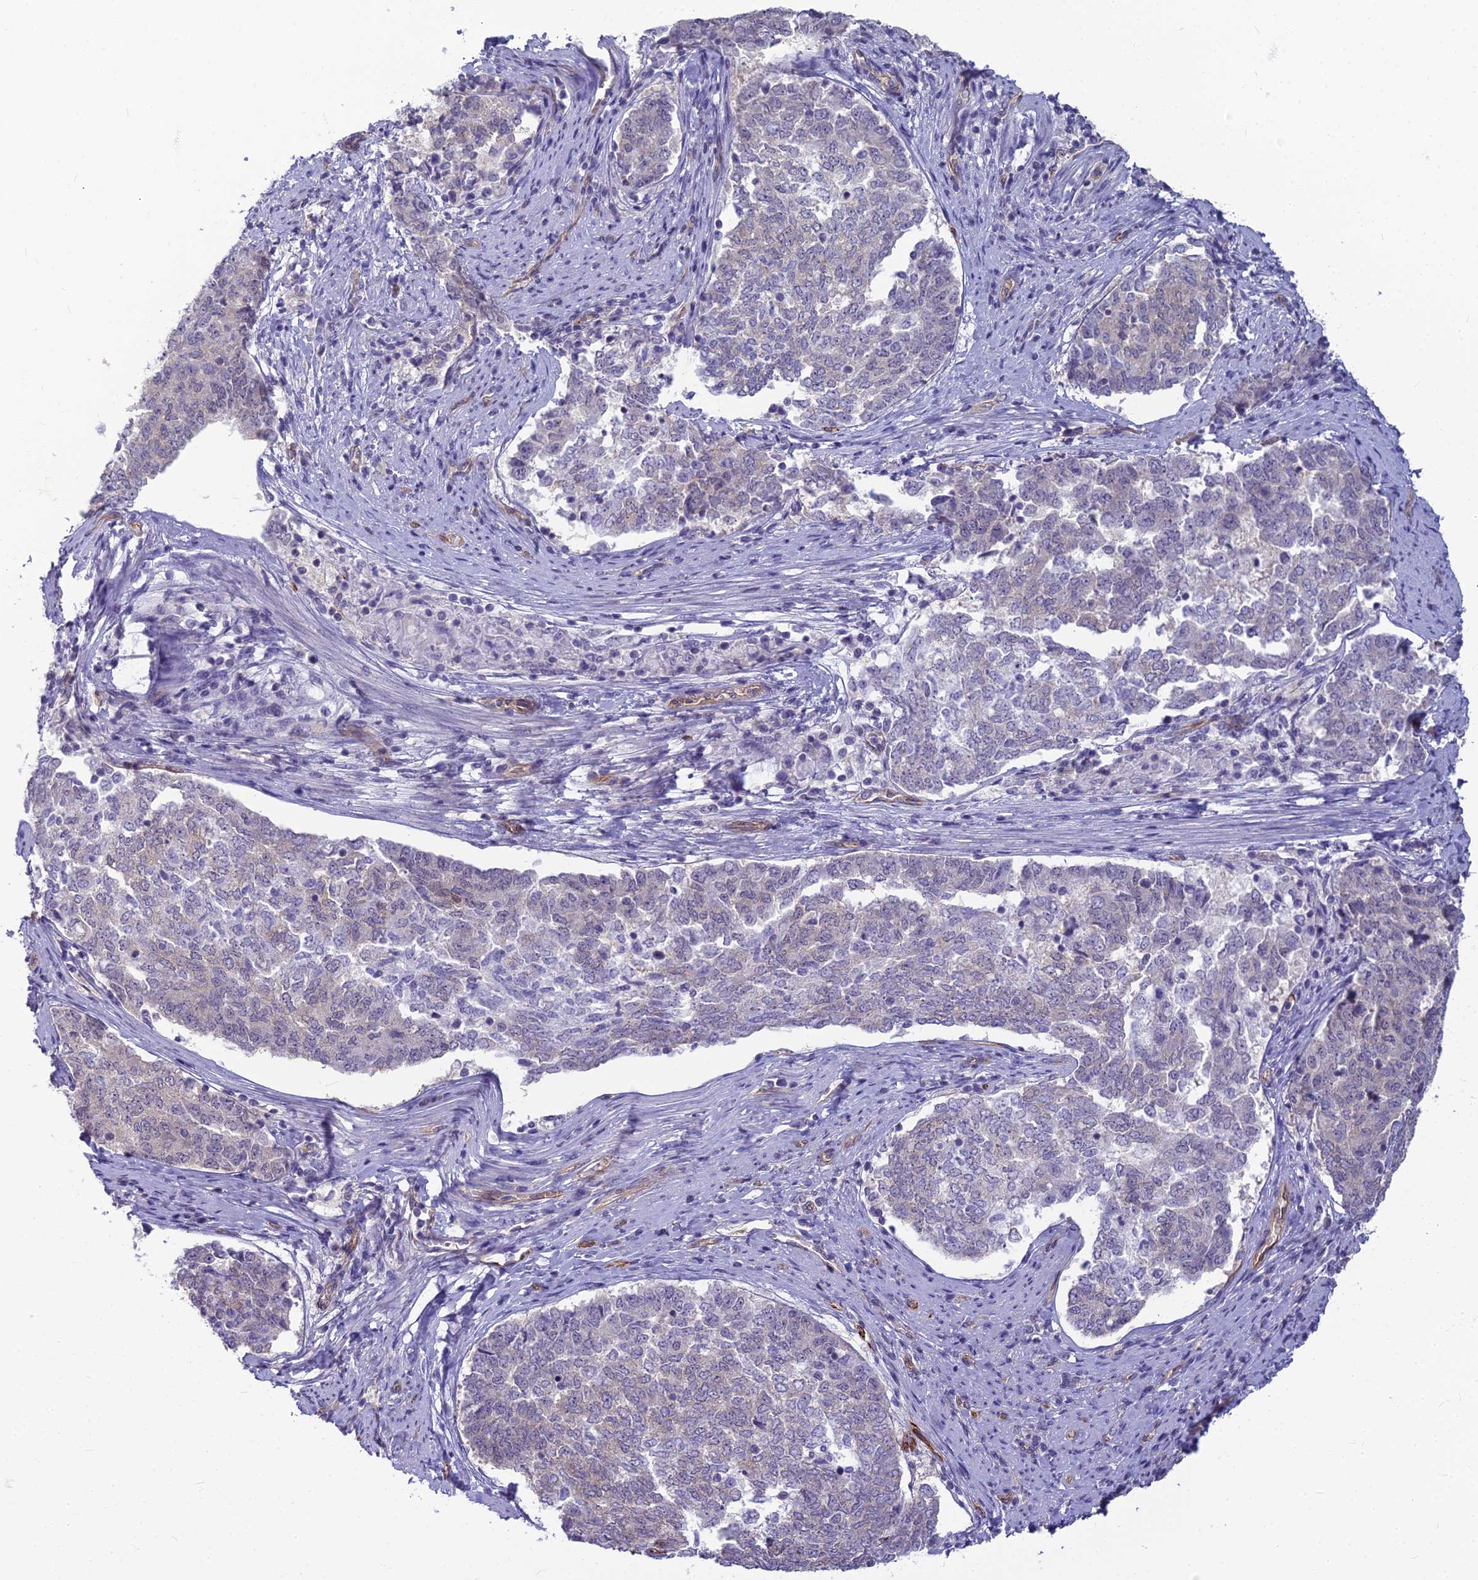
{"staining": {"intensity": "negative", "quantity": "none", "location": "none"}, "tissue": "endometrial cancer", "cell_type": "Tumor cells", "image_type": "cancer", "snomed": [{"axis": "morphology", "description": "Adenocarcinoma, NOS"}, {"axis": "topography", "description": "Endometrium"}], "caption": "This image is of endometrial adenocarcinoma stained with IHC to label a protein in brown with the nuclei are counter-stained blue. There is no staining in tumor cells.", "gene": "RGL3", "patient": {"sex": "female", "age": 80}}